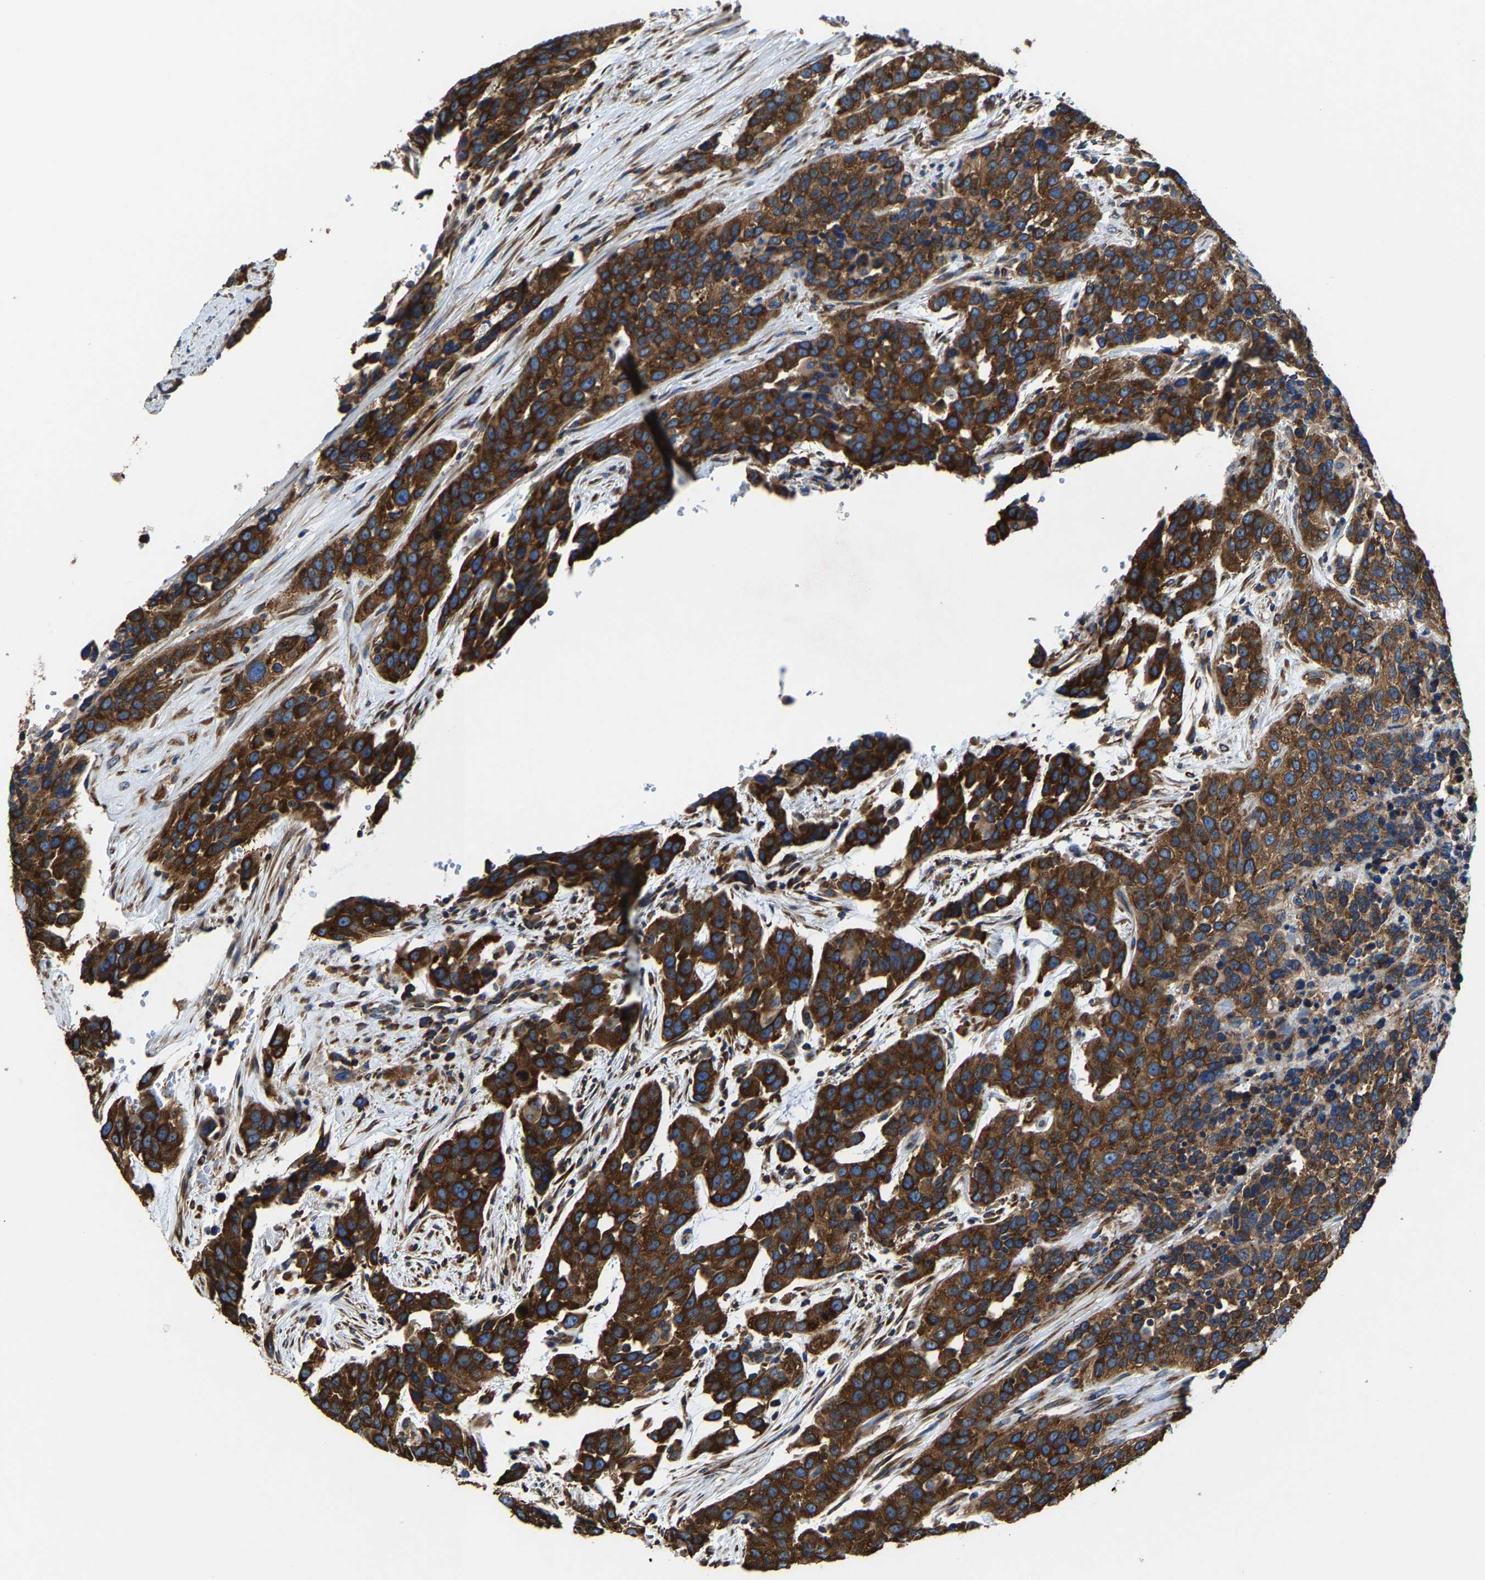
{"staining": {"intensity": "strong", "quantity": ">75%", "location": "cytoplasmic/membranous"}, "tissue": "urothelial cancer", "cell_type": "Tumor cells", "image_type": "cancer", "snomed": [{"axis": "morphology", "description": "Urothelial carcinoma, High grade"}, {"axis": "topography", "description": "Urinary bladder"}], "caption": "Protein staining of high-grade urothelial carcinoma tissue demonstrates strong cytoplasmic/membranous expression in approximately >75% of tumor cells.", "gene": "G3BP2", "patient": {"sex": "female", "age": 80}}